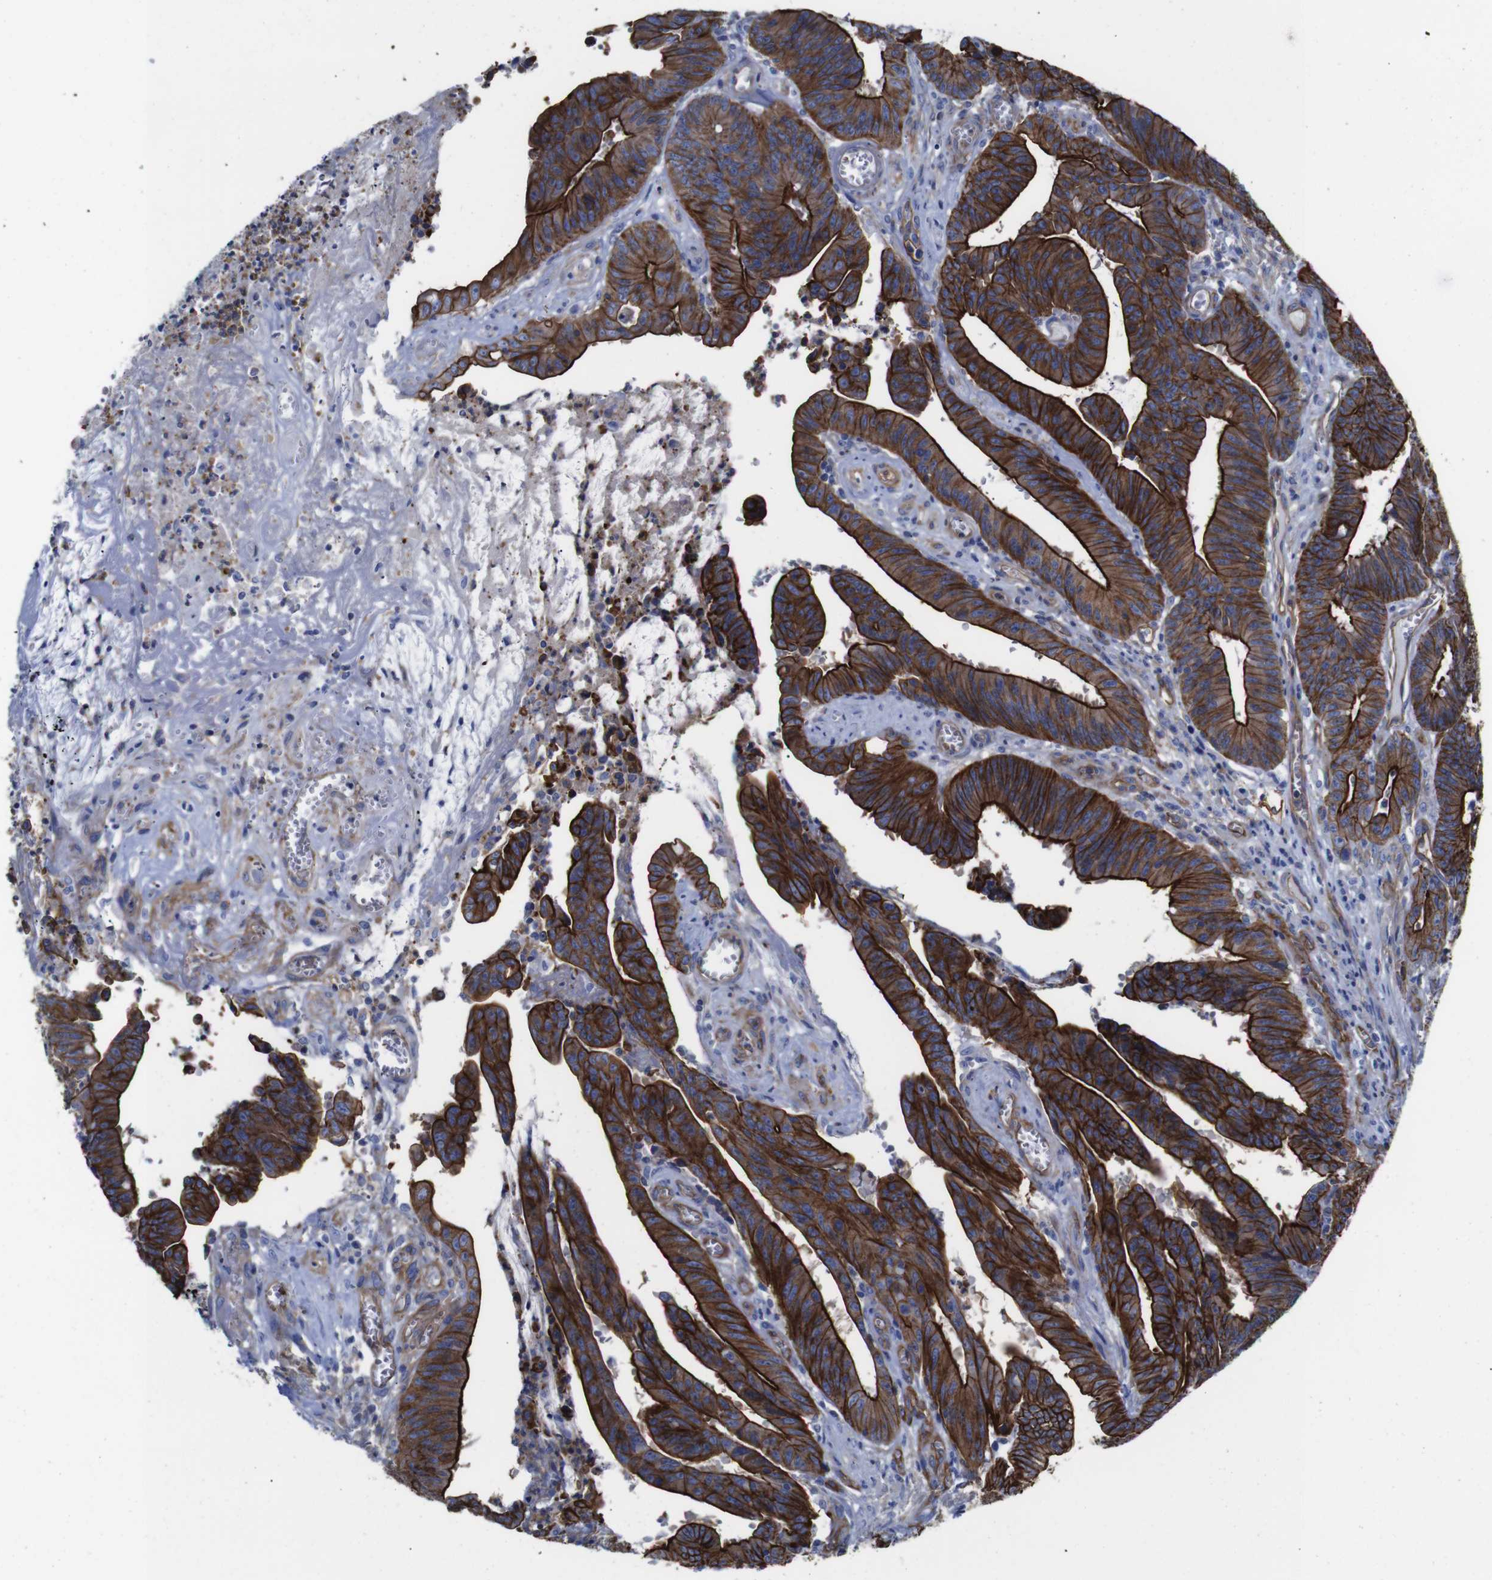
{"staining": {"intensity": "strong", "quantity": ">75%", "location": "cytoplasmic/membranous"}, "tissue": "colorectal cancer", "cell_type": "Tumor cells", "image_type": "cancer", "snomed": [{"axis": "morphology", "description": "Adenocarcinoma, NOS"}, {"axis": "topography", "description": "Colon"}], "caption": "A histopathology image of colorectal adenocarcinoma stained for a protein shows strong cytoplasmic/membranous brown staining in tumor cells.", "gene": "SPTBN1", "patient": {"sex": "male", "age": 45}}